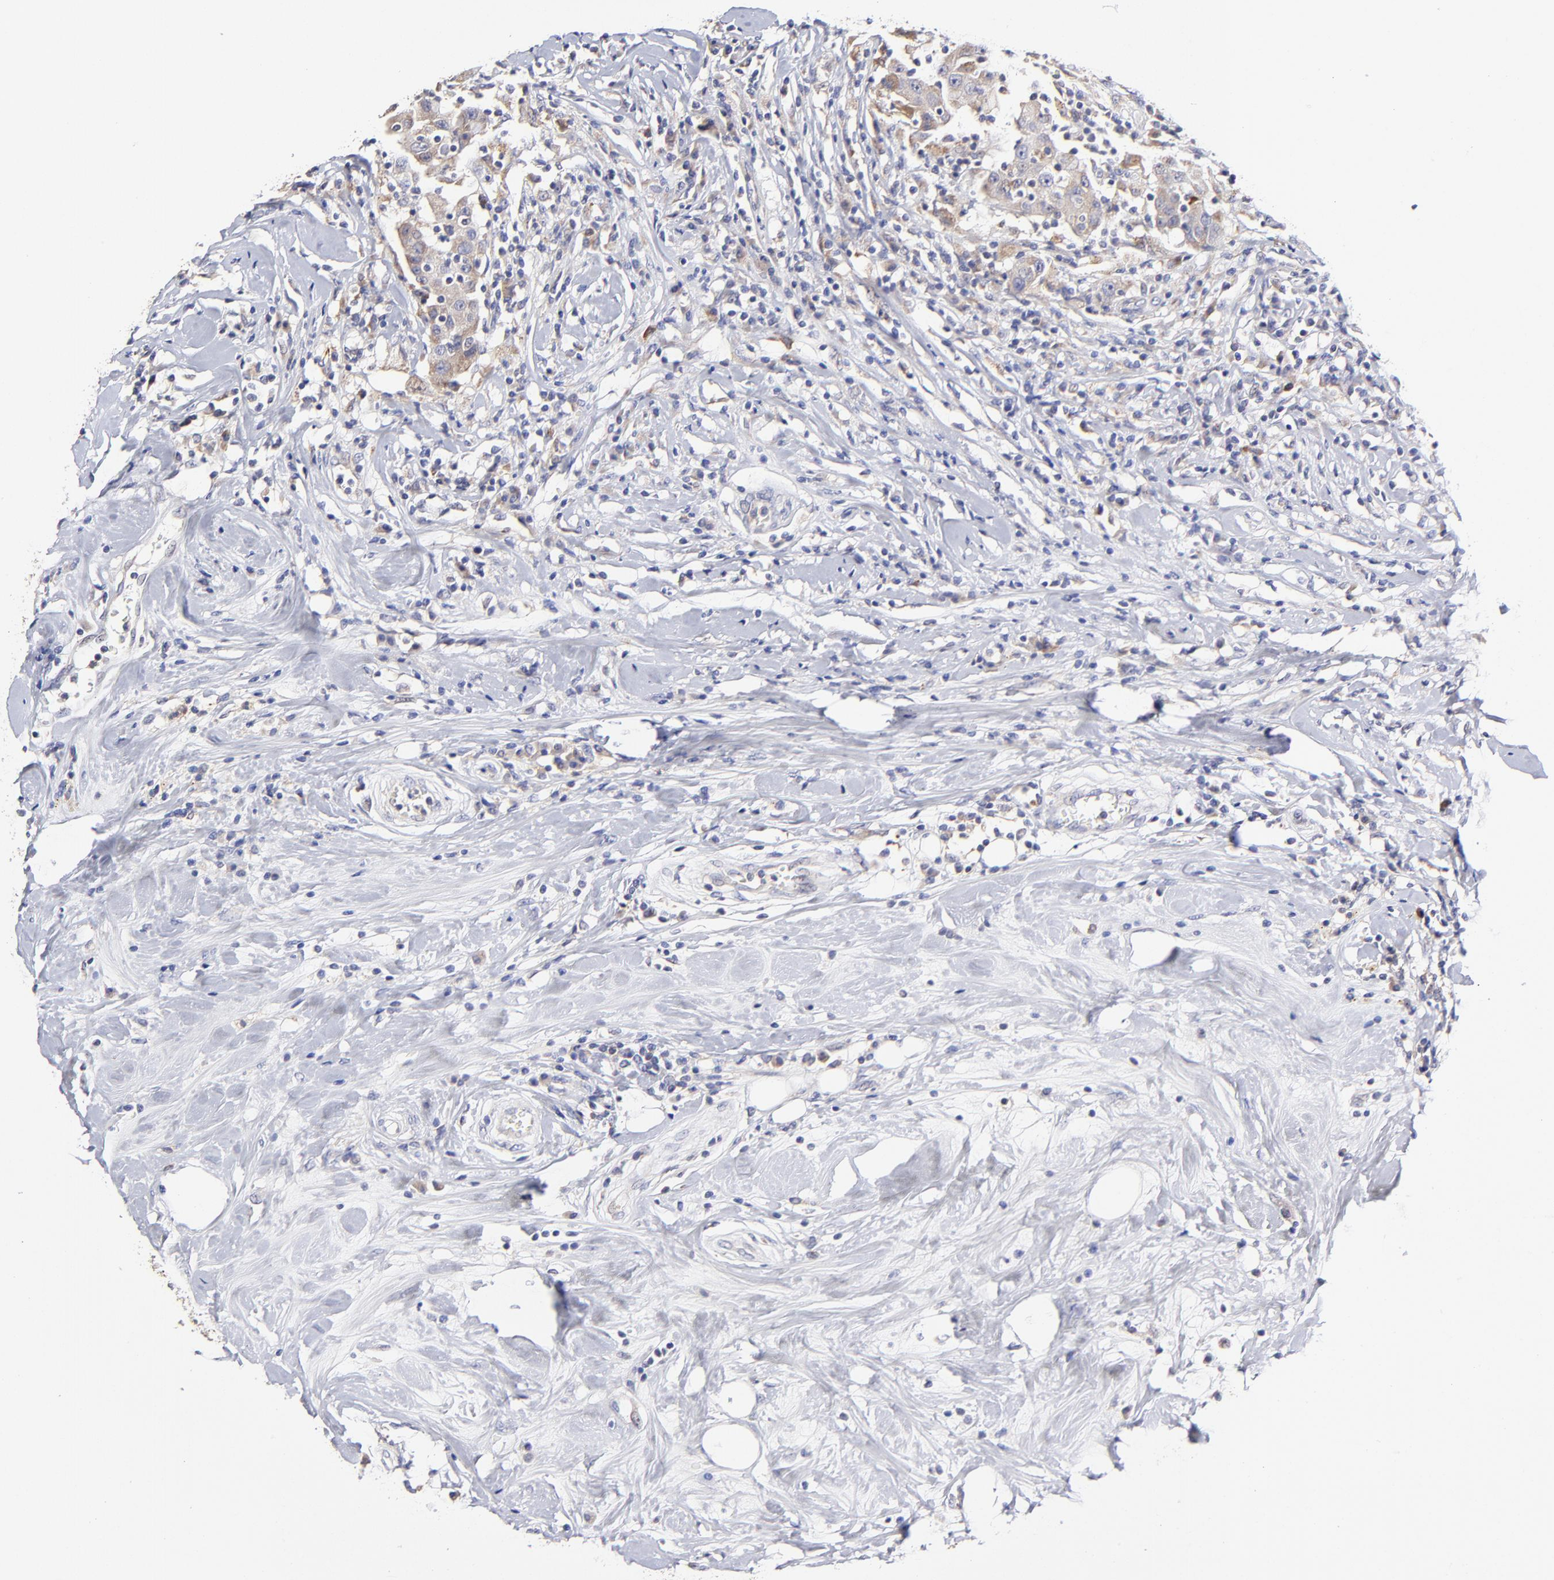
{"staining": {"intensity": "weak", "quantity": "25%-75%", "location": "cytoplasmic/membranous"}, "tissue": "breast cancer", "cell_type": "Tumor cells", "image_type": "cancer", "snomed": [{"axis": "morphology", "description": "Duct carcinoma"}, {"axis": "topography", "description": "Breast"}], "caption": "Human invasive ductal carcinoma (breast) stained with a brown dye demonstrates weak cytoplasmic/membranous positive staining in approximately 25%-75% of tumor cells.", "gene": "GCSAM", "patient": {"sex": "female", "age": 27}}